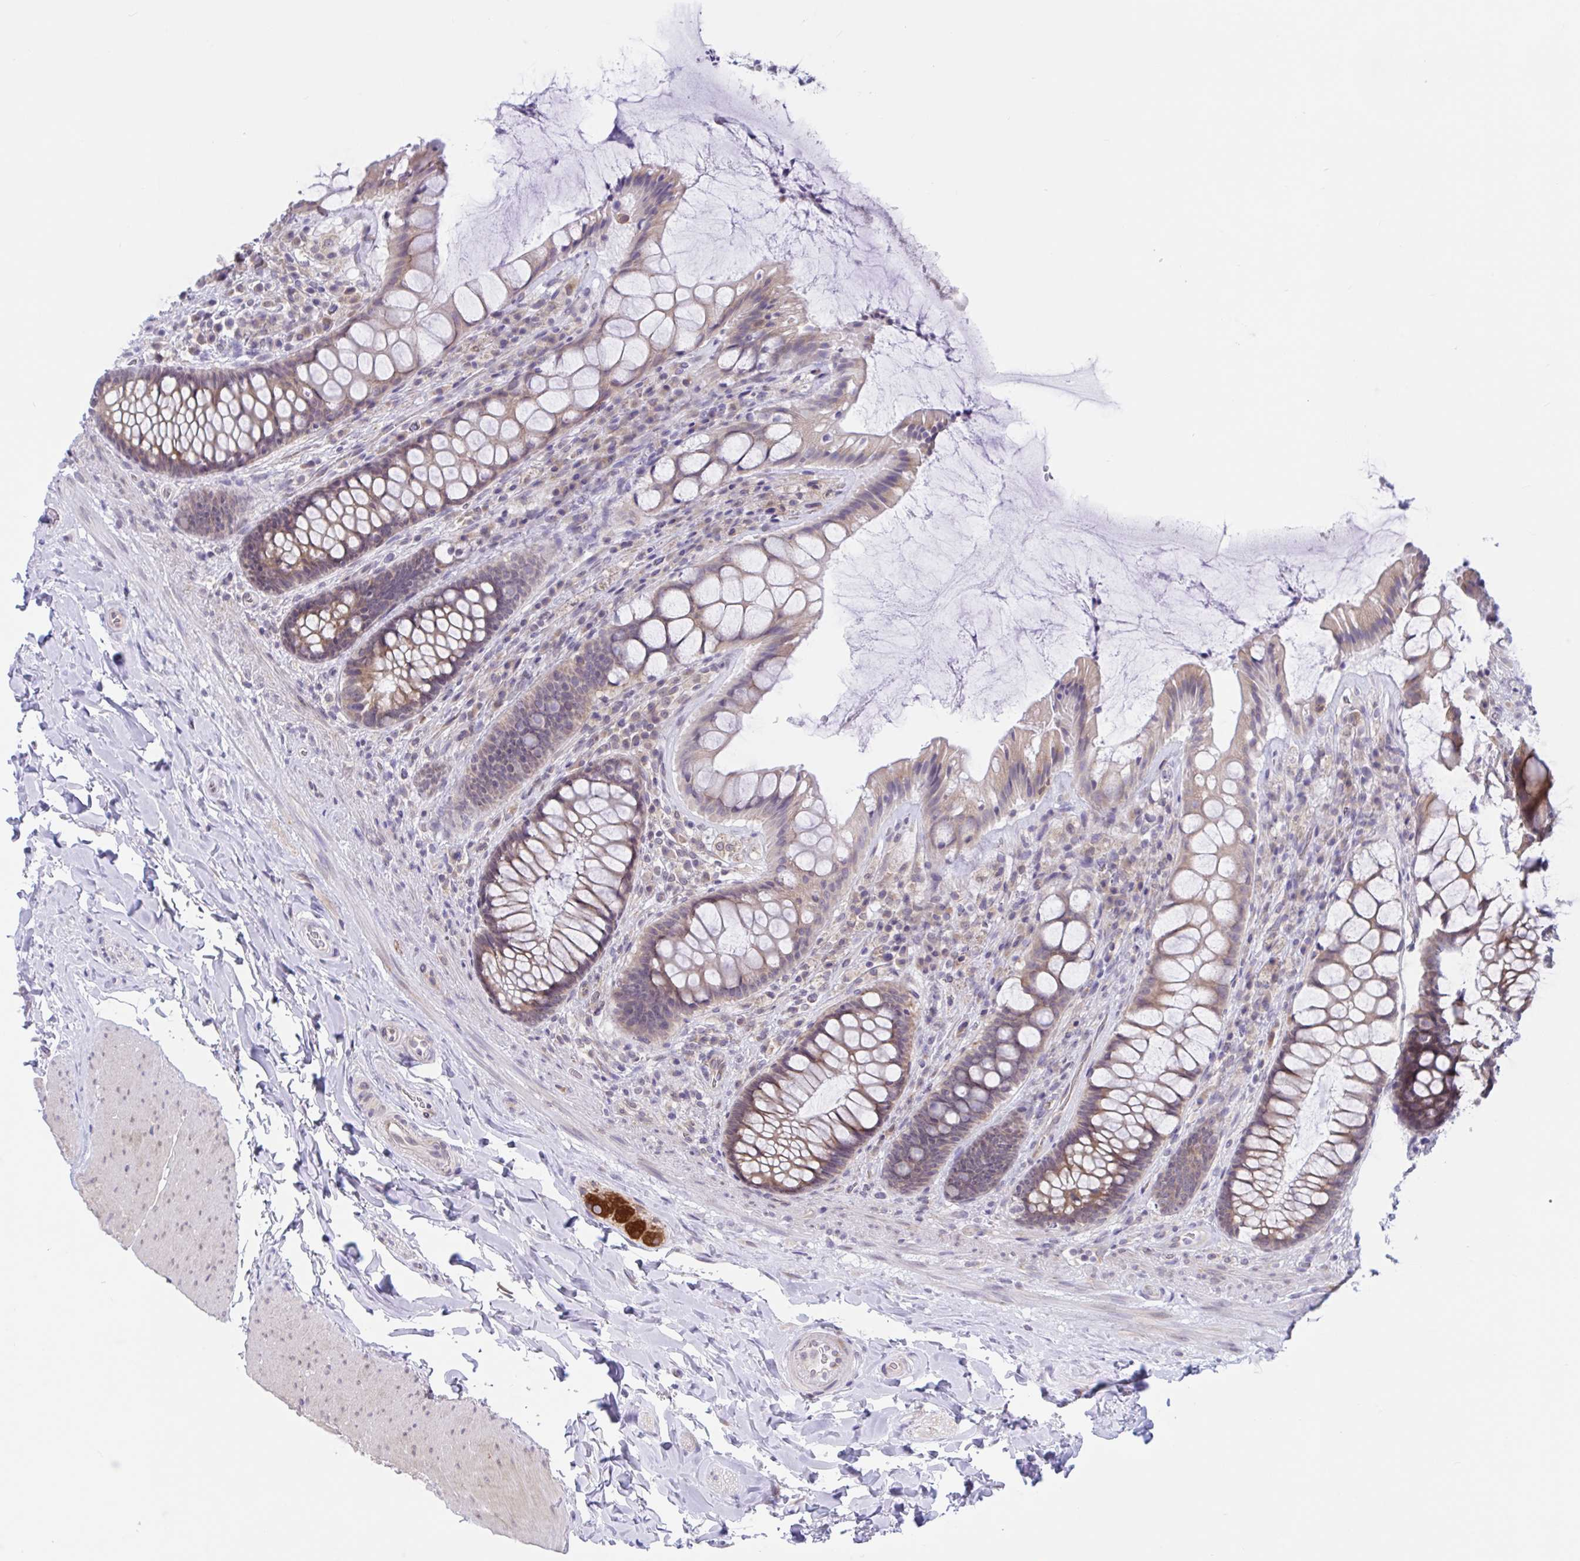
{"staining": {"intensity": "moderate", "quantity": ">75%", "location": "cytoplasmic/membranous"}, "tissue": "rectum", "cell_type": "Glandular cells", "image_type": "normal", "snomed": [{"axis": "morphology", "description": "Normal tissue, NOS"}, {"axis": "topography", "description": "Rectum"}], "caption": "Rectum stained for a protein exhibits moderate cytoplasmic/membranous positivity in glandular cells.", "gene": "CAMLG", "patient": {"sex": "female", "age": 58}}